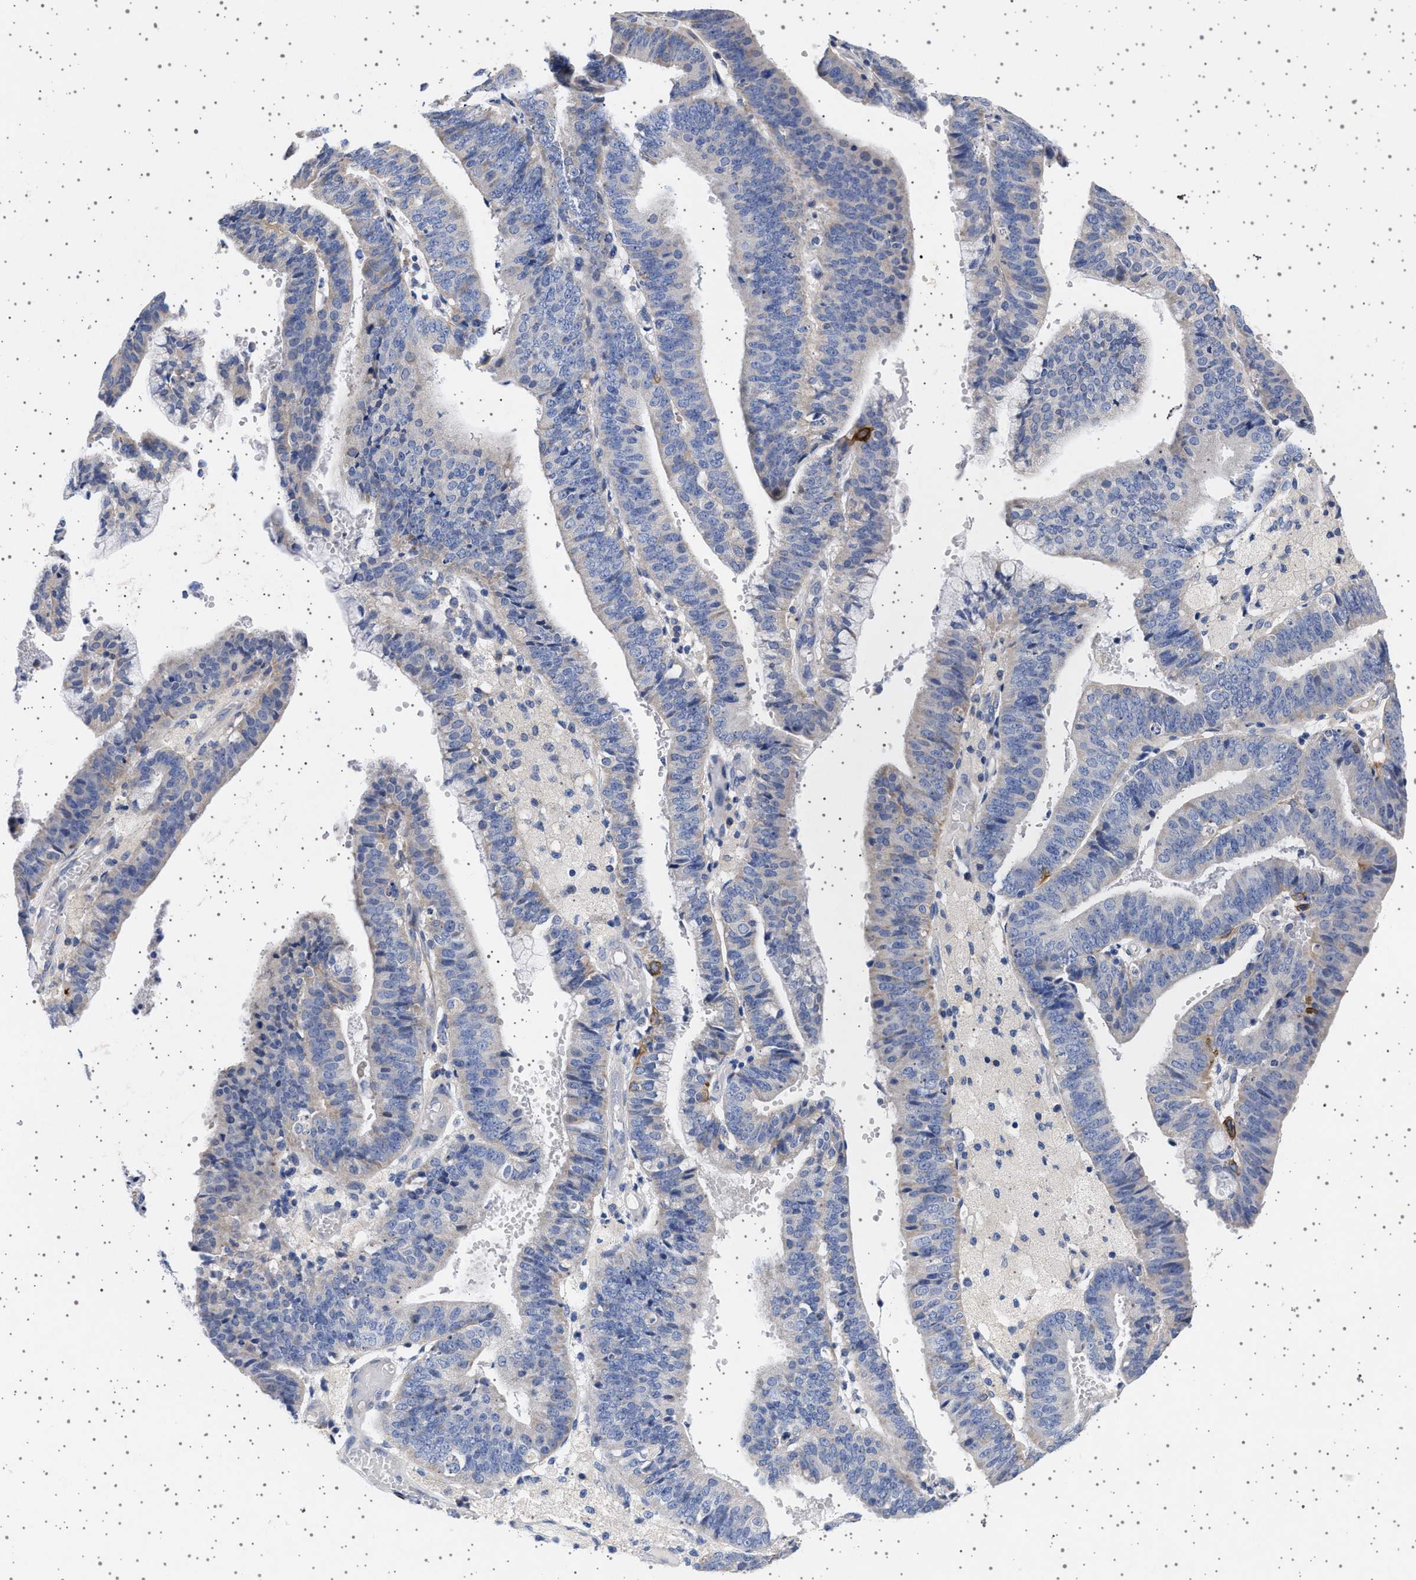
{"staining": {"intensity": "moderate", "quantity": "<25%", "location": "cytoplasmic/membranous"}, "tissue": "endometrial cancer", "cell_type": "Tumor cells", "image_type": "cancer", "snomed": [{"axis": "morphology", "description": "Adenocarcinoma, NOS"}, {"axis": "topography", "description": "Endometrium"}], "caption": "An image showing moderate cytoplasmic/membranous staining in approximately <25% of tumor cells in endometrial cancer, as visualized by brown immunohistochemical staining.", "gene": "TRMT10B", "patient": {"sex": "female", "age": 63}}